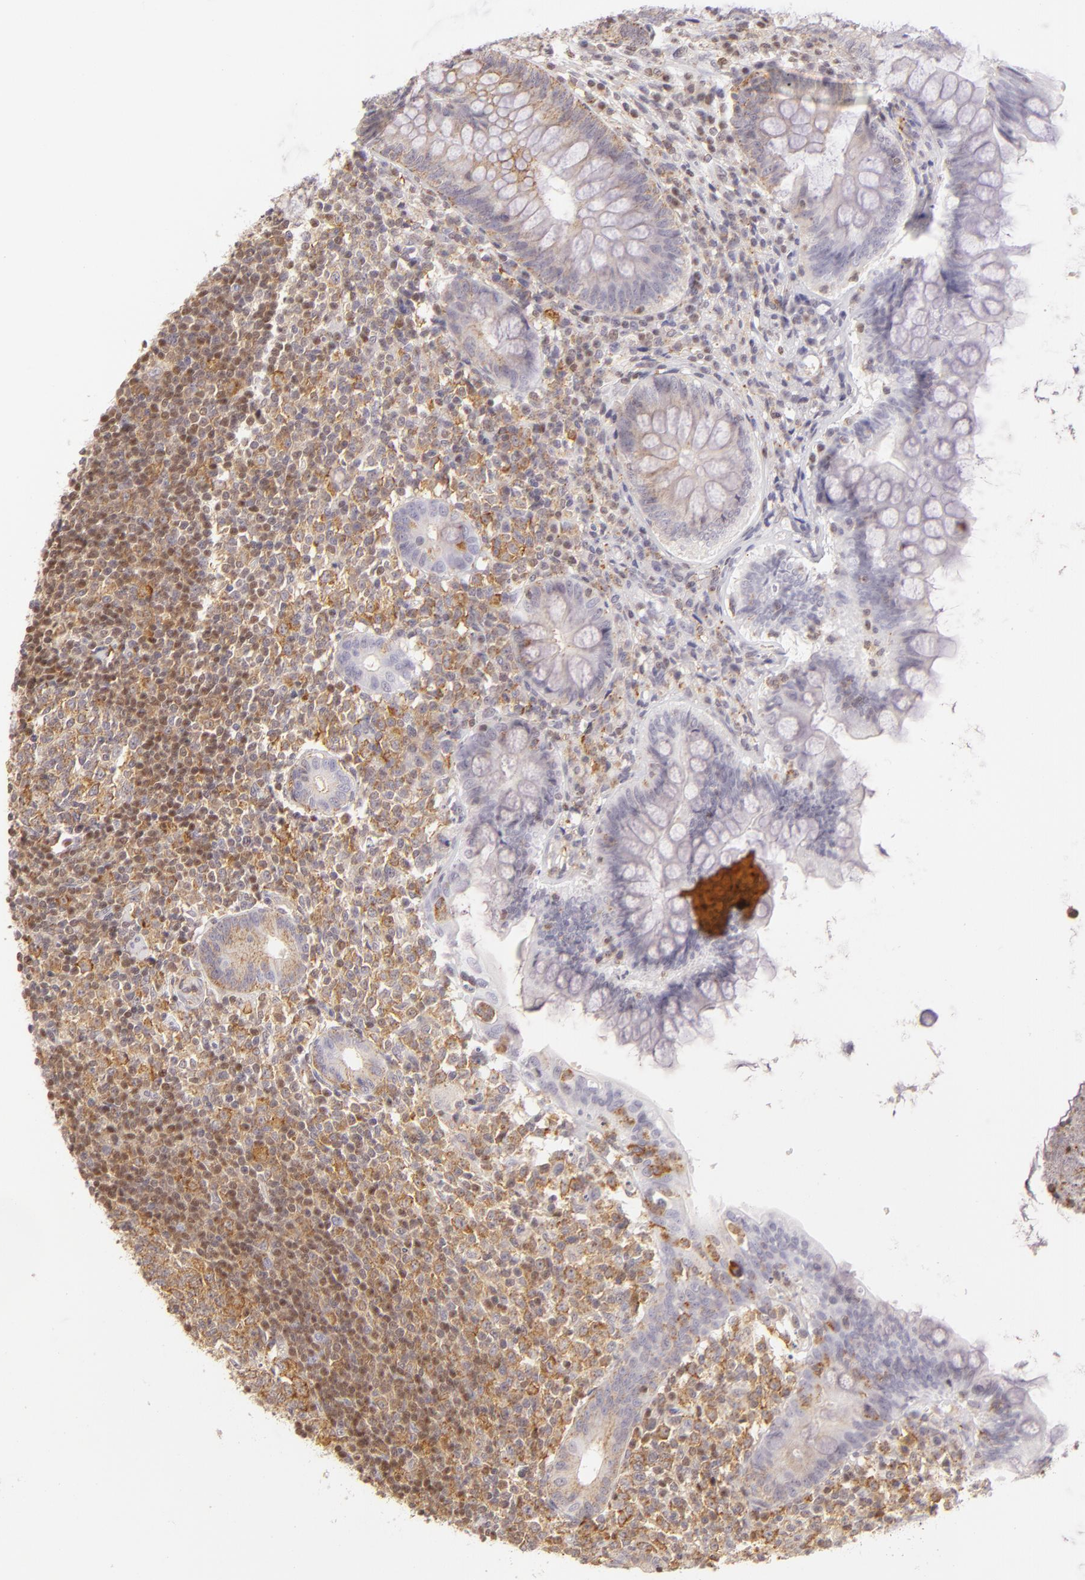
{"staining": {"intensity": "weak", "quantity": "25%-75%", "location": "cytoplasmic/membranous"}, "tissue": "appendix", "cell_type": "Glandular cells", "image_type": "normal", "snomed": [{"axis": "morphology", "description": "Normal tissue, NOS"}, {"axis": "topography", "description": "Appendix"}], "caption": "The micrograph demonstrates staining of unremarkable appendix, revealing weak cytoplasmic/membranous protein staining (brown color) within glandular cells.", "gene": "ENSG00000290315", "patient": {"sex": "female", "age": 66}}